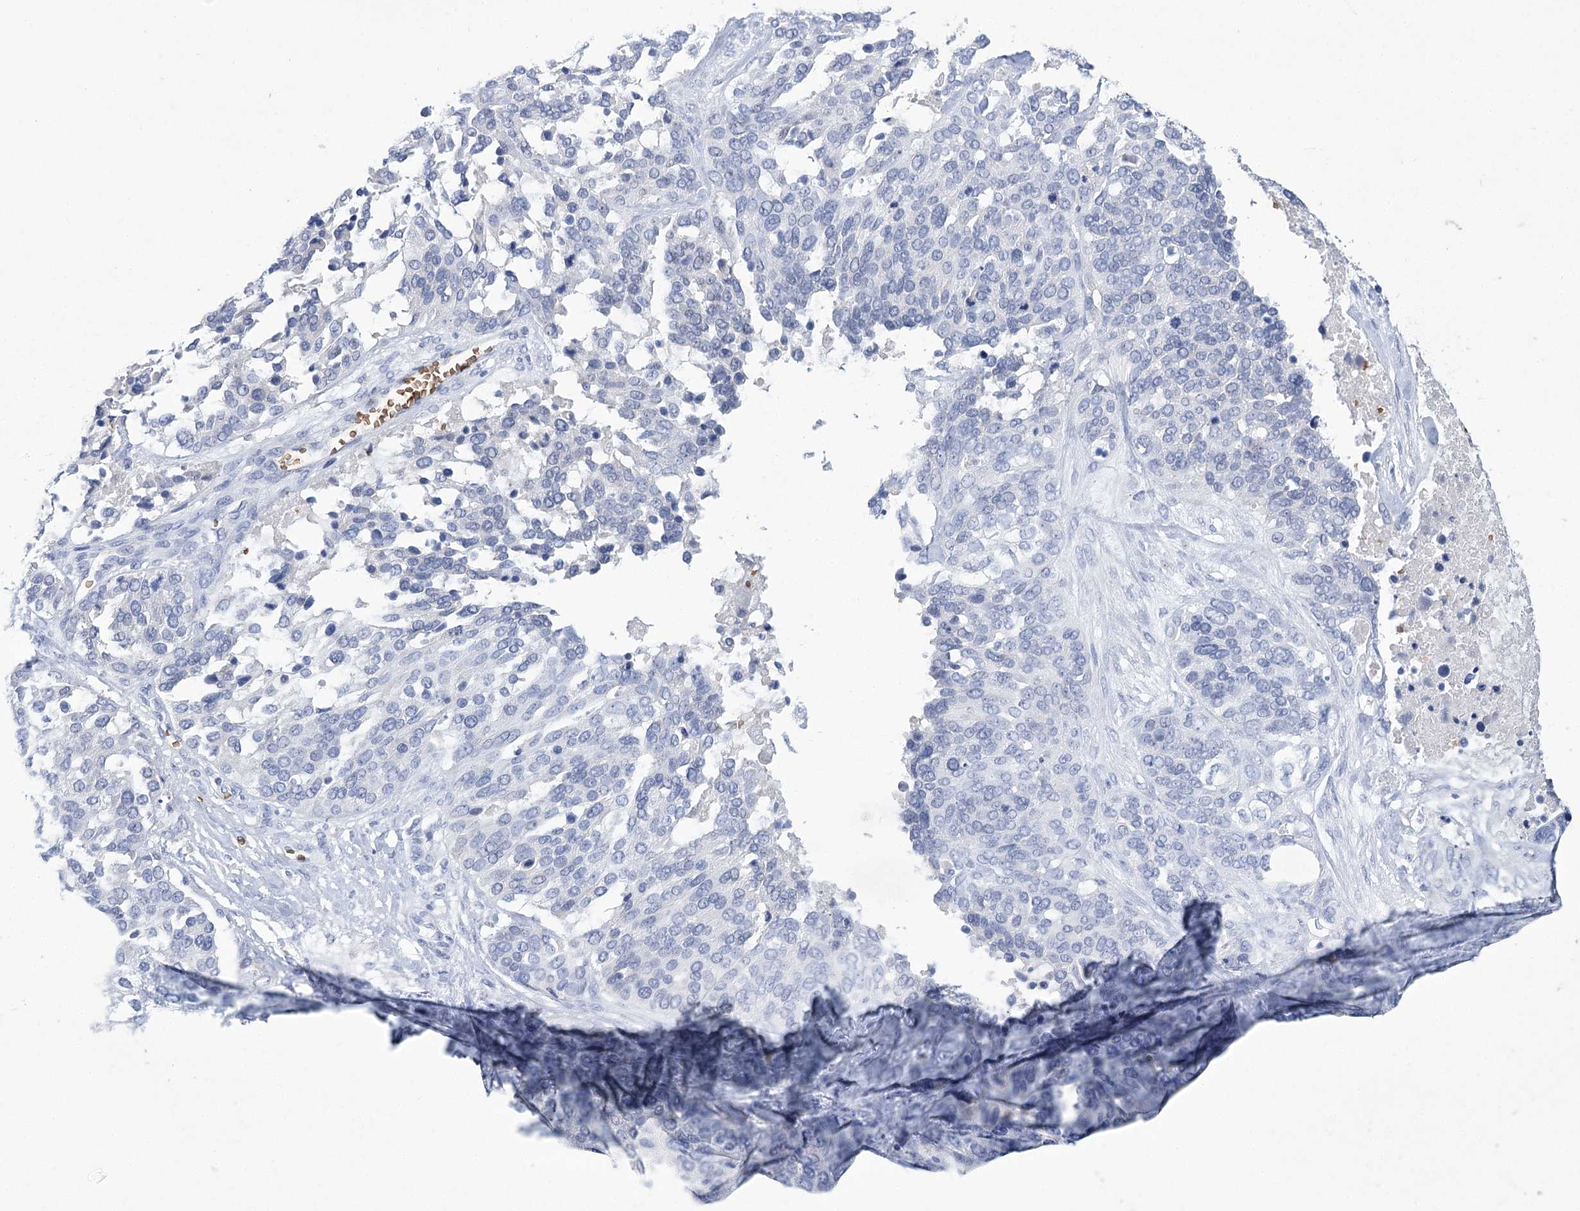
{"staining": {"intensity": "negative", "quantity": "none", "location": "none"}, "tissue": "ovarian cancer", "cell_type": "Tumor cells", "image_type": "cancer", "snomed": [{"axis": "morphology", "description": "Cystadenocarcinoma, serous, NOS"}, {"axis": "topography", "description": "Ovary"}], "caption": "The image demonstrates no significant expression in tumor cells of ovarian serous cystadenocarcinoma.", "gene": "HBA1", "patient": {"sex": "female", "age": 44}}